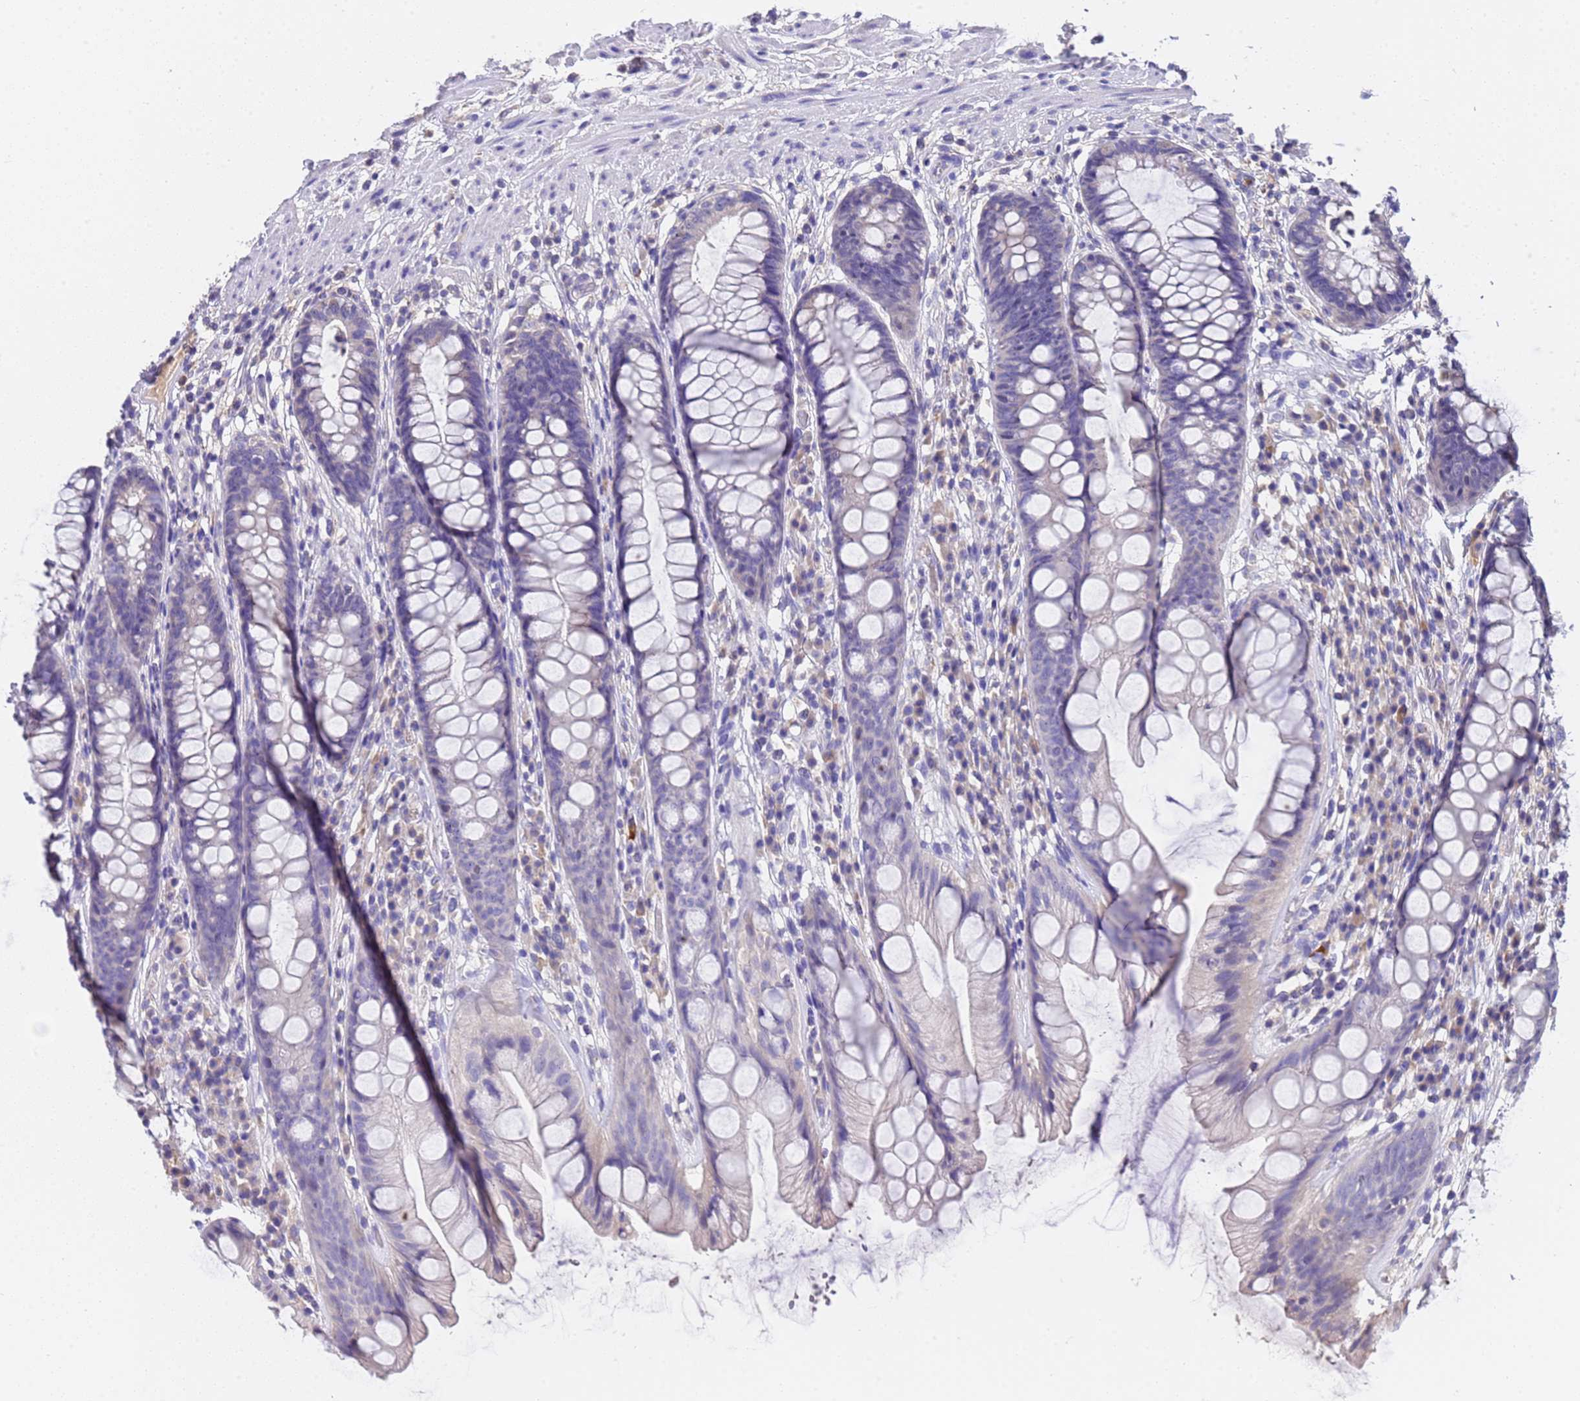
{"staining": {"intensity": "negative", "quantity": "none", "location": "none"}, "tissue": "rectum", "cell_type": "Glandular cells", "image_type": "normal", "snomed": [{"axis": "morphology", "description": "Normal tissue, NOS"}, {"axis": "topography", "description": "Rectum"}], "caption": "Glandular cells show no significant protein positivity in unremarkable rectum.", "gene": "SLC24A3", "patient": {"sex": "male", "age": 74}}